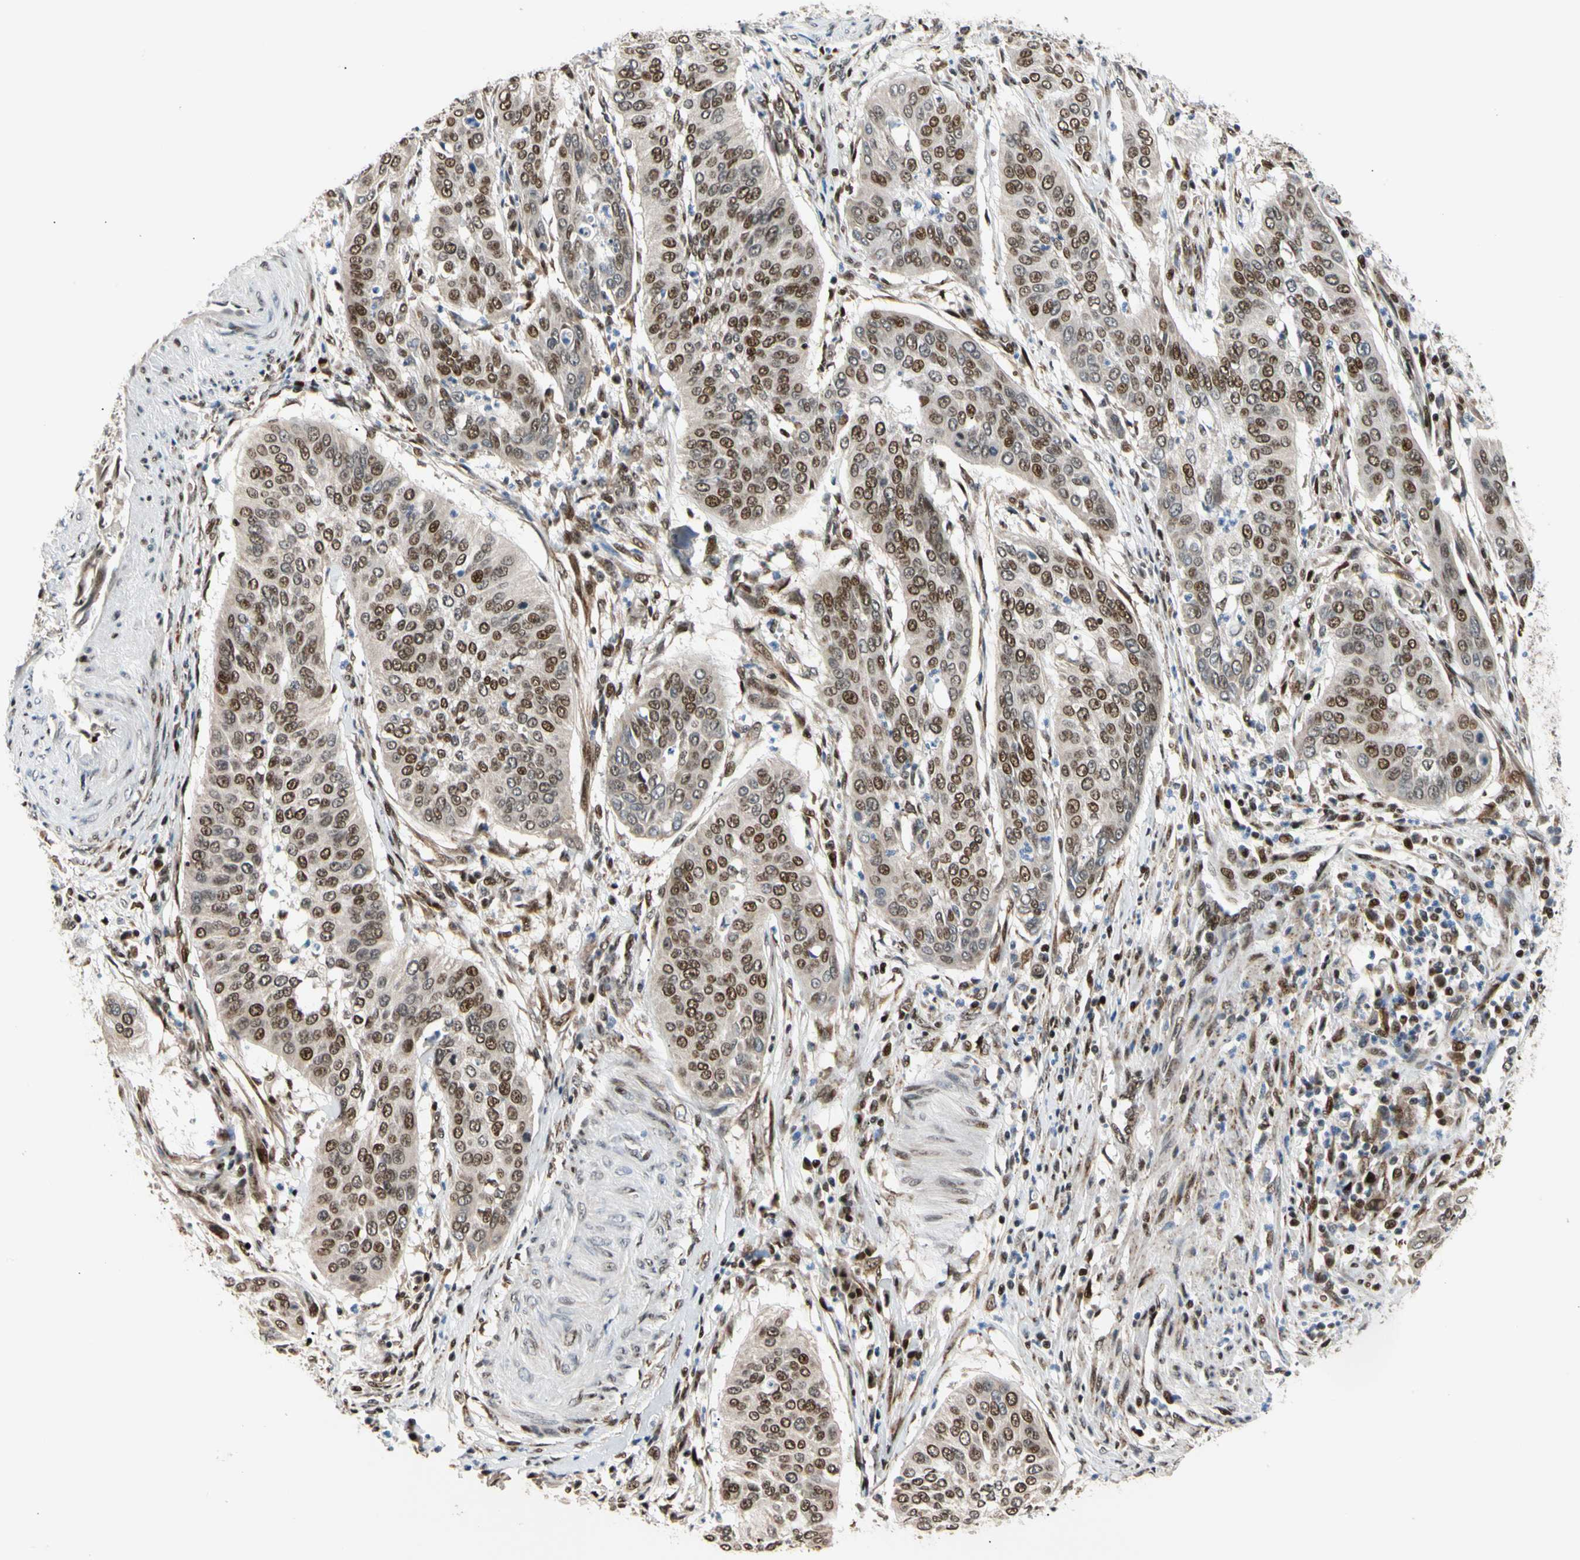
{"staining": {"intensity": "moderate", "quantity": "25%-75%", "location": "nuclear"}, "tissue": "cervical cancer", "cell_type": "Tumor cells", "image_type": "cancer", "snomed": [{"axis": "morphology", "description": "Normal tissue, NOS"}, {"axis": "morphology", "description": "Squamous cell carcinoma, NOS"}, {"axis": "topography", "description": "Cervix"}], "caption": "The immunohistochemical stain highlights moderate nuclear positivity in tumor cells of cervical cancer (squamous cell carcinoma) tissue.", "gene": "E2F1", "patient": {"sex": "female", "age": 39}}